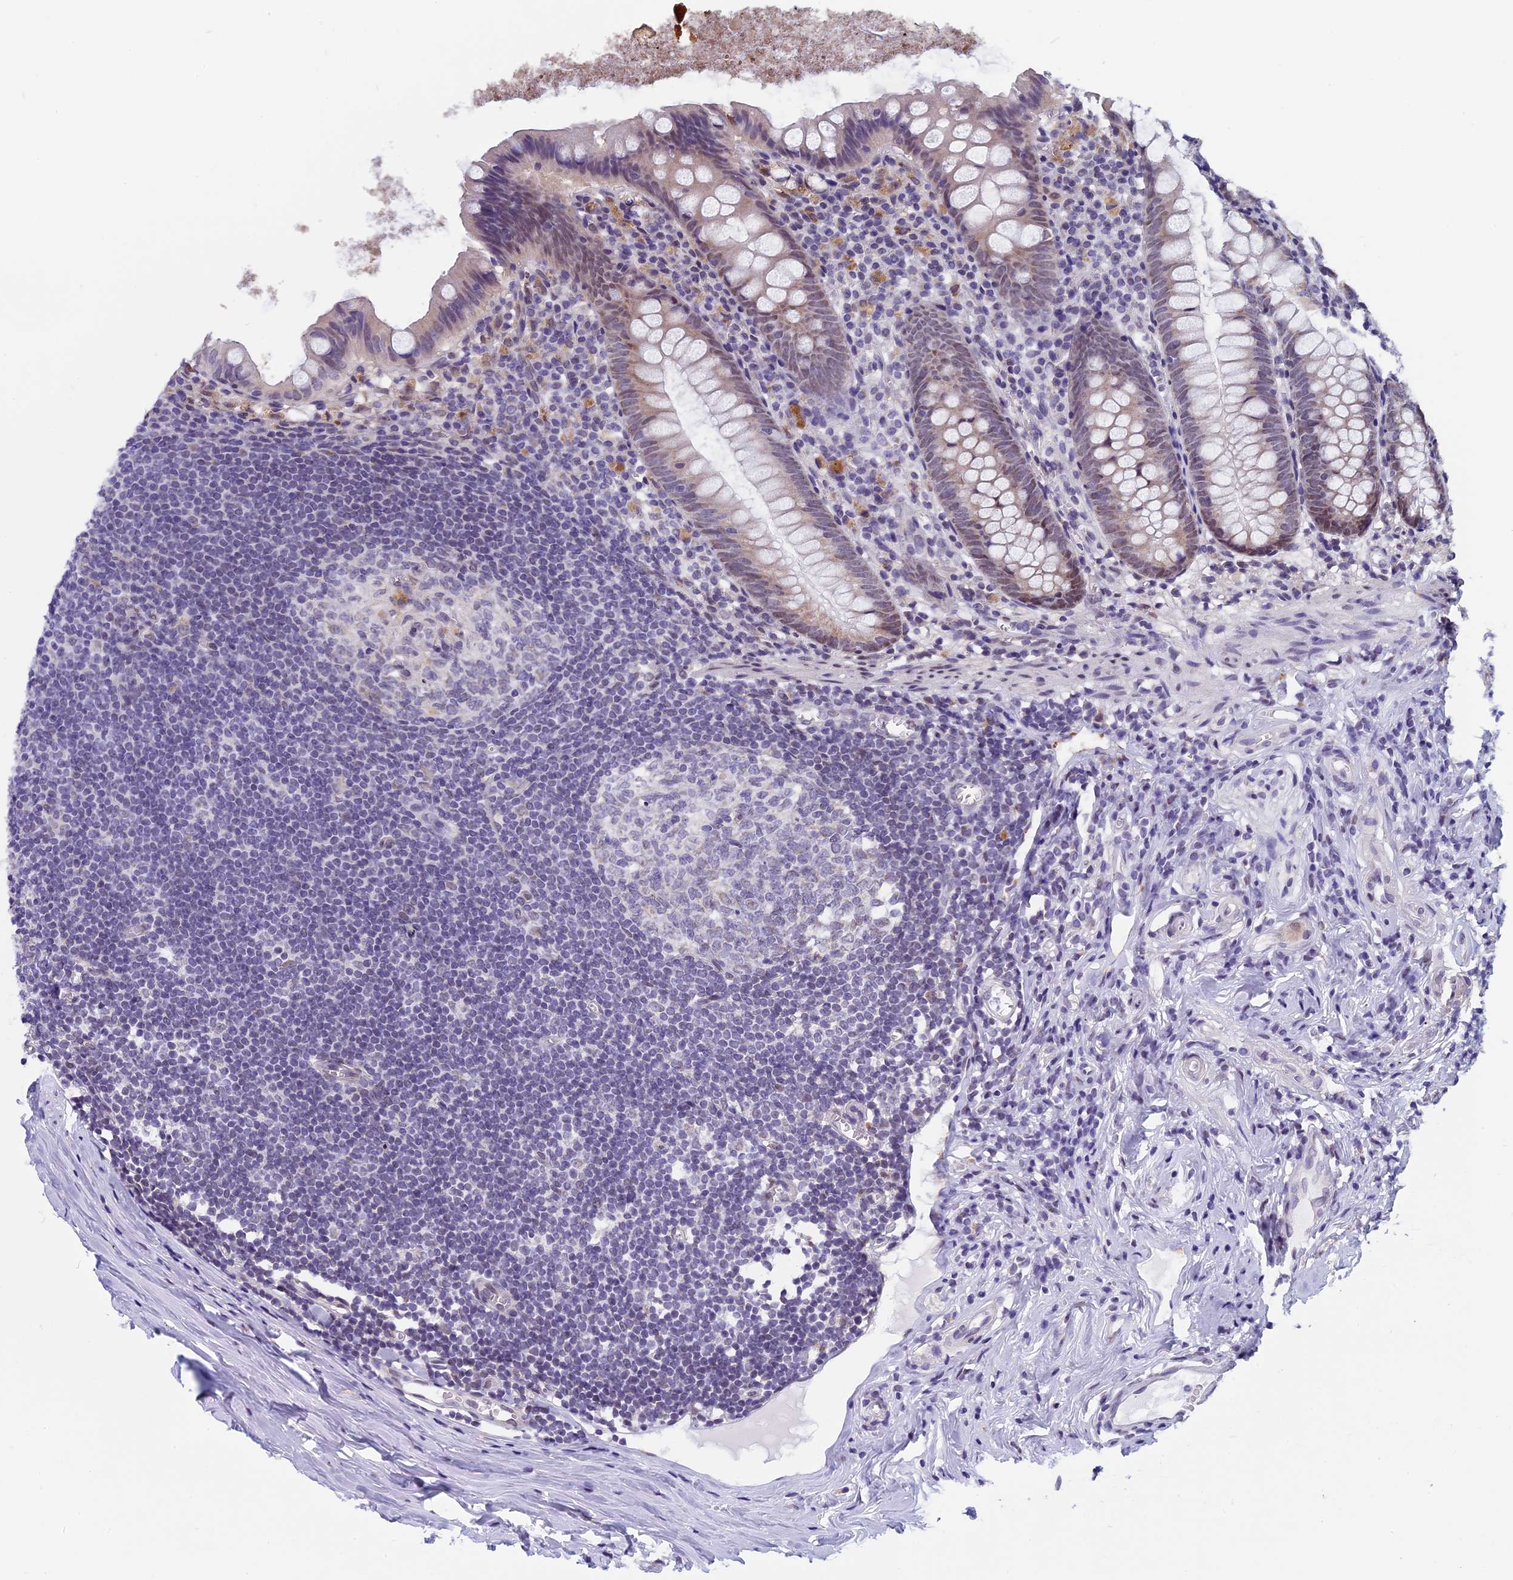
{"staining": {"intensity": "weak", "quantity": "25%-75%", "location": "cytoplasmic/membranous,nuclear"}, "tissue": "appendix", "cell_type": "Glandular cells", "image_type": "normal", "snomed": [{"axis": "morphology", "description": "Normal tissue, NOS"}, {"axis": "topography", "description": "Appendix"}], "caption": "Protein positivity by IHC exhibits weak cytoplasmic/membranous,nuclear positivity in about 25%-75% of glandular cells in normal appendix.", "gene": "ZNF317", "patient": {"sex": "female", "age": 51}}